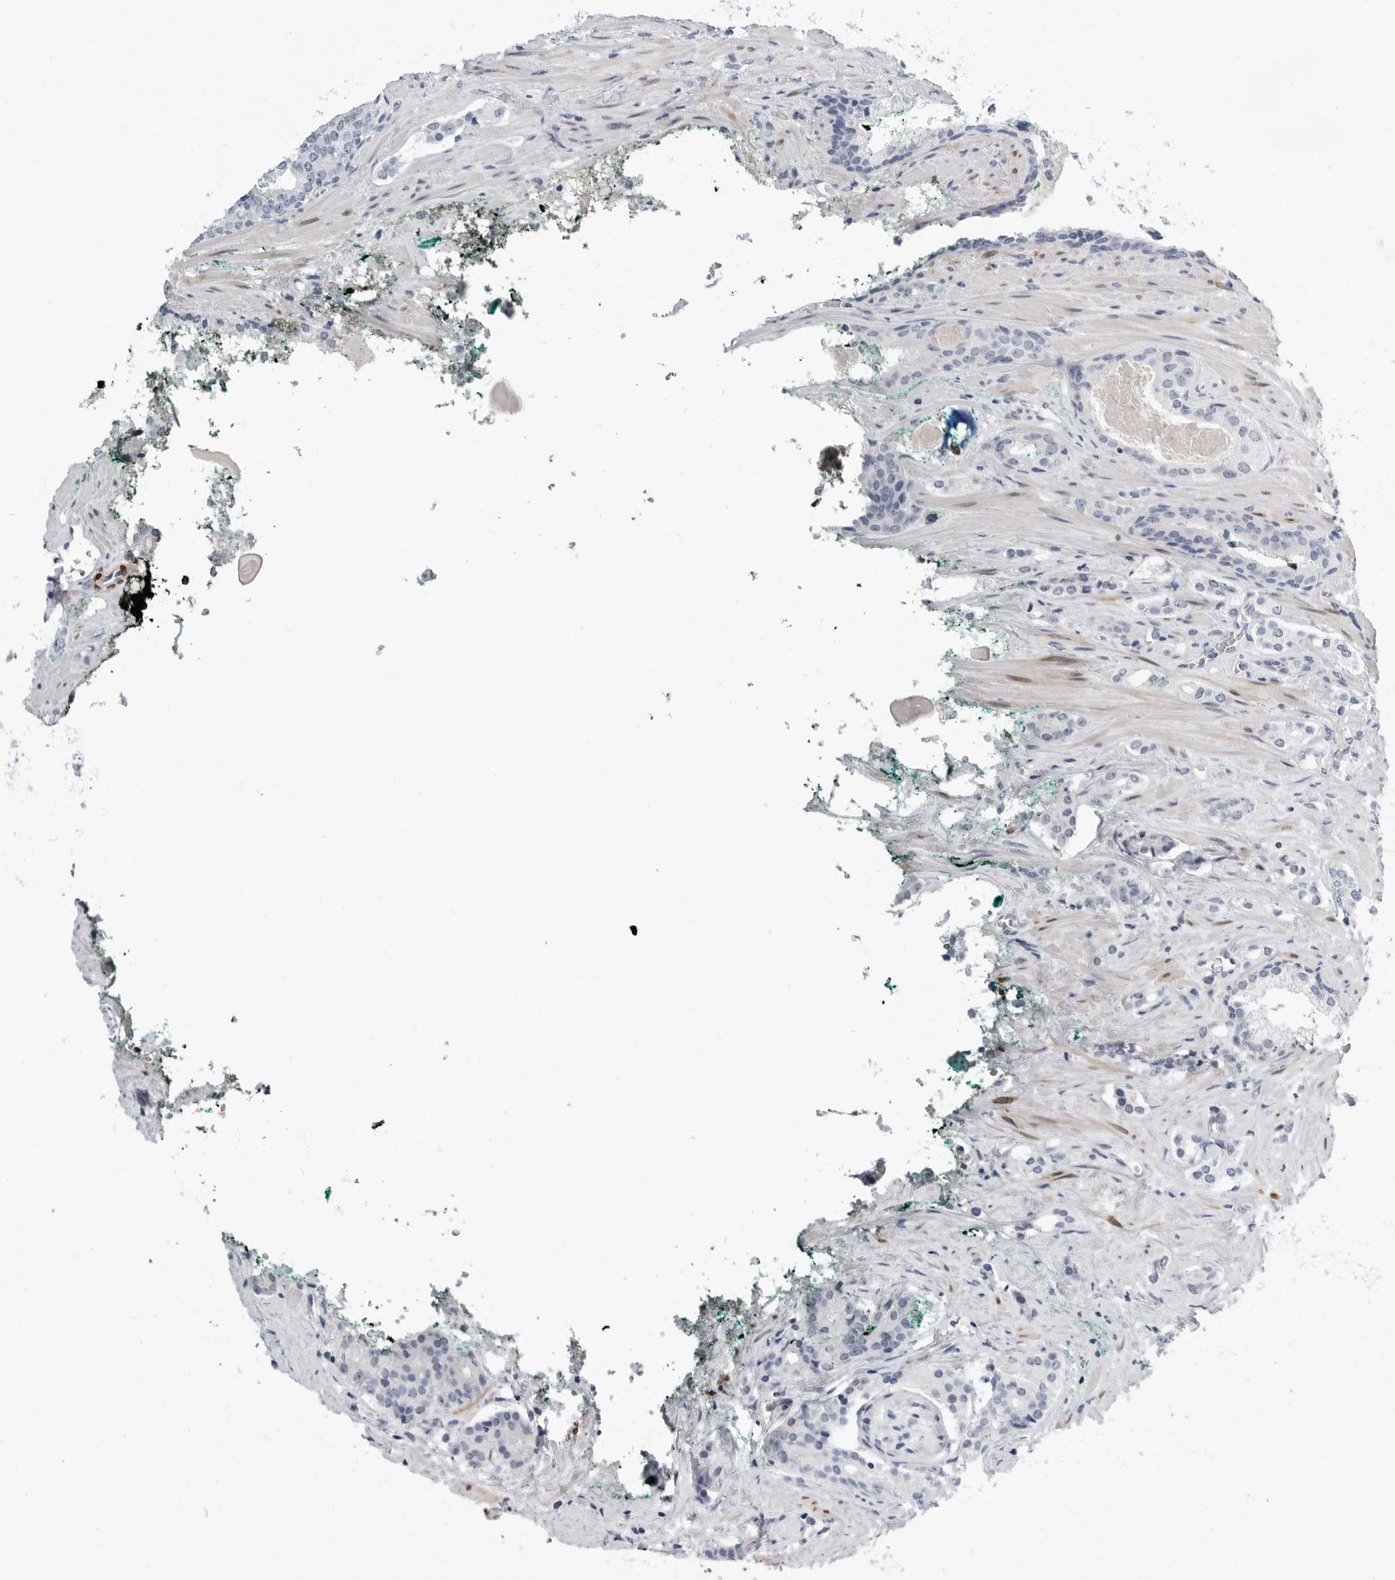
{"staining": {"intensity": "negative", "quantity": "none", "location": "none"}, "tissue": "prostate cancer", "cell_type": "Tumor cells", "image_type": "cancer", "snomed": [{"axis": "morphology", "description": "Adenocarcinoma, High grade"}, {"axis": "topography", "description": "Prostate"}], "caption": "DAB immunohistochemical staining of prostate cancer (high-grade adenocarcinoma) reveals no significant expression in tumor cells. Brightfield microscopy of immunohistochemistry stained with DAB (3,3'-diaminobenzidine) (brown) and hematoxylin (blue), captured at high magnification.", "gene": "PLN", "patient": {"sex": "male", "age": 71}}